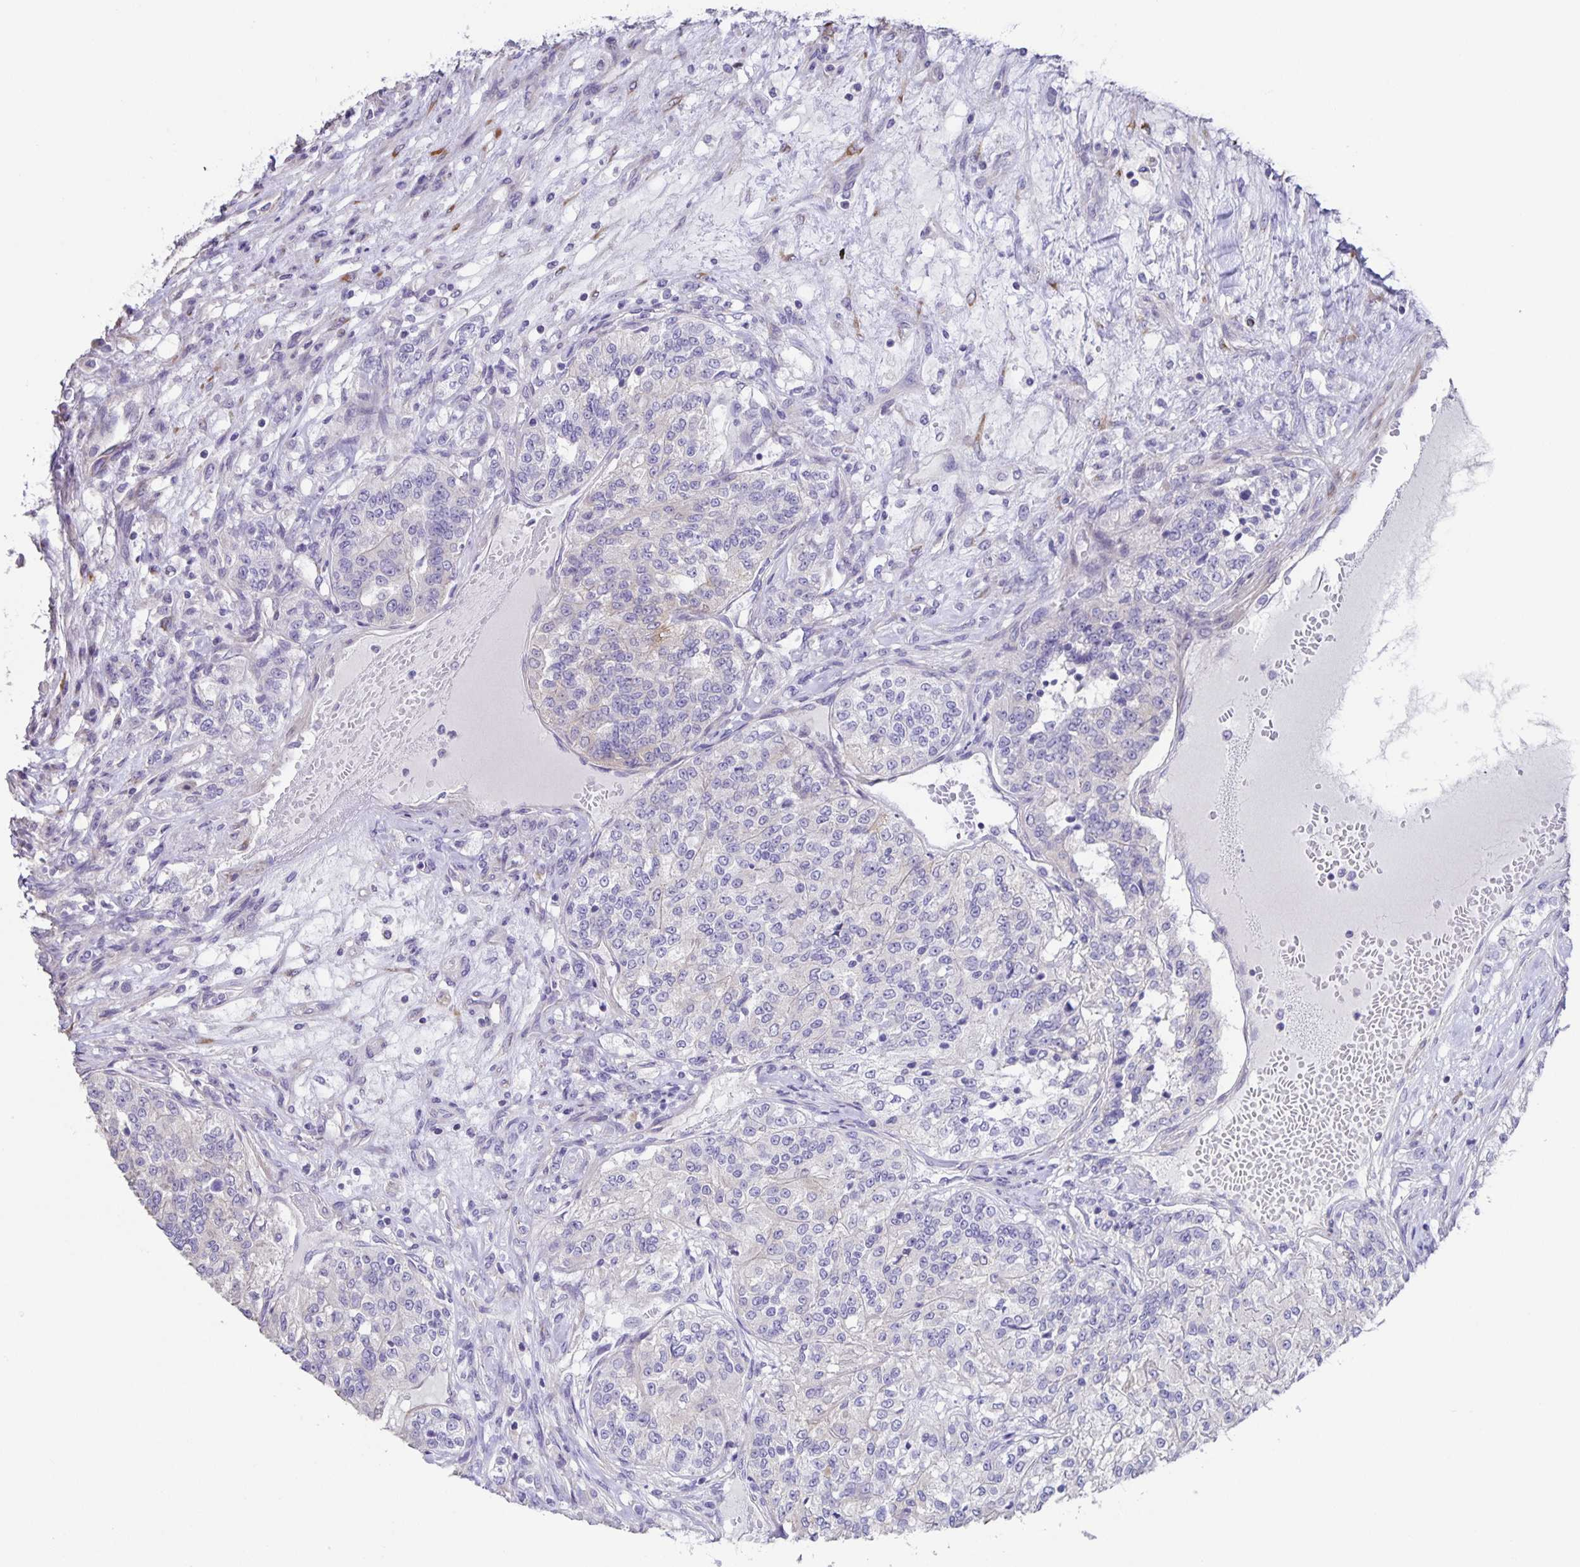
{"staining": {"intensity": "negative", "quantity": "none", "location": "none"}, "tissue": "renal cancer", "cell_type": "Tumor cells", "image_type": "cancer", "snomed": [{"axis": "morphology", "description": "Adenocarcinoma, NOS"}, {"axis": "topography", "description": "Kidney"}], "caption": "Tumor cells are negative for protein expression in human renal cancer (adenocarcinoma). (DAB (3,3'-diaminobenzidine) immunohistochemistry with hematoxylin counter stain).", "gene": "PRR36", "patient": {"sex": "female", "age": 63}}